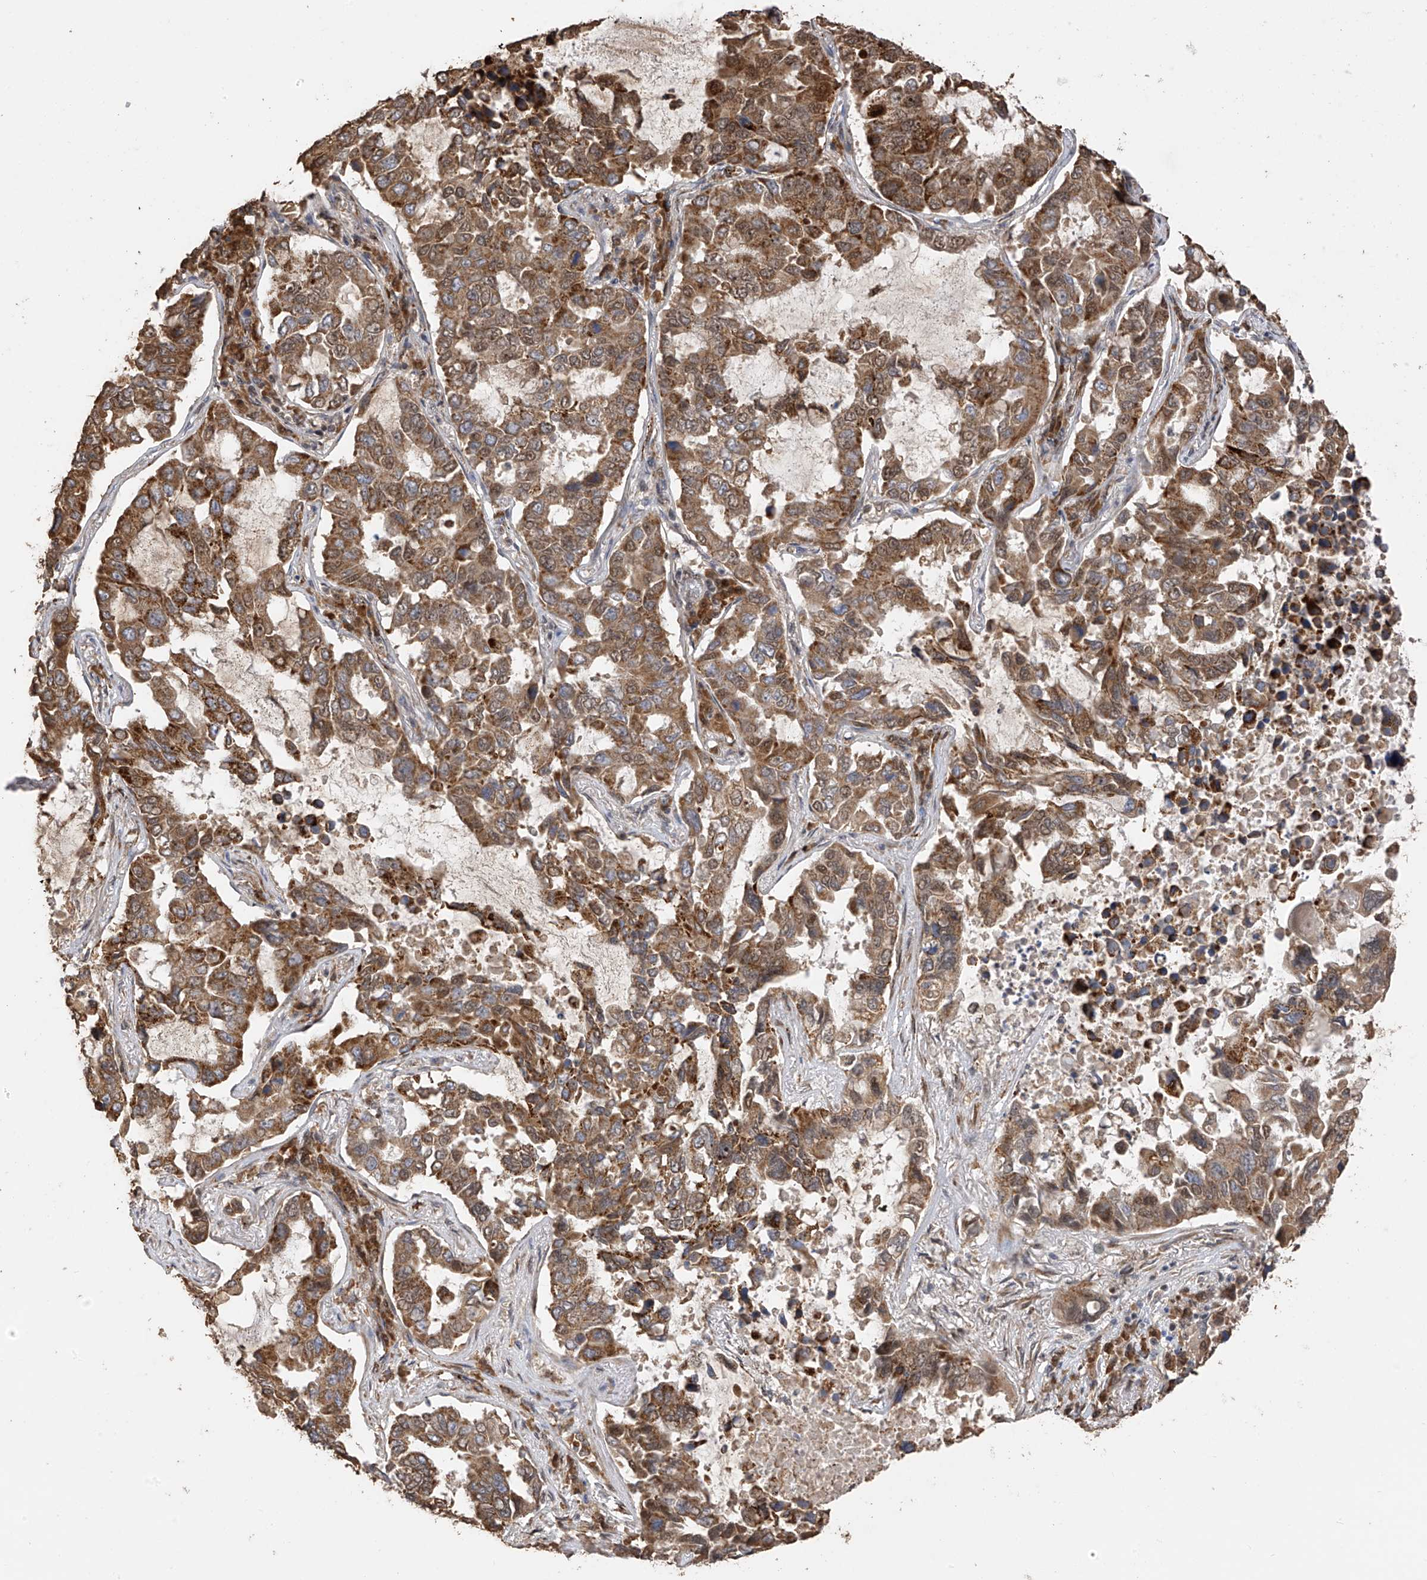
{"staining": {"intensity": "moderate", "quantity": ">75%", "location": "cytoplasmic/membranous"}, "tissue": "lung cancer", "cell_type": "Tumor cells", "image_type": "cancer", "snomed": [{"axis": "morphology", "description": "Adenocarcinoma, NOS"}, {"axis": "topography", "description": "Lung"}], "caption": "Lung cancer tissue displays moderate cytoplasmic/membranous expression in about >75% of tumor cells, visualized by immunohistochemistry. (DAB IHC with brightfield microscopy, high magnification).", "gene": "ERLEC1", "patient": {"sex": "male", "age": 64}}